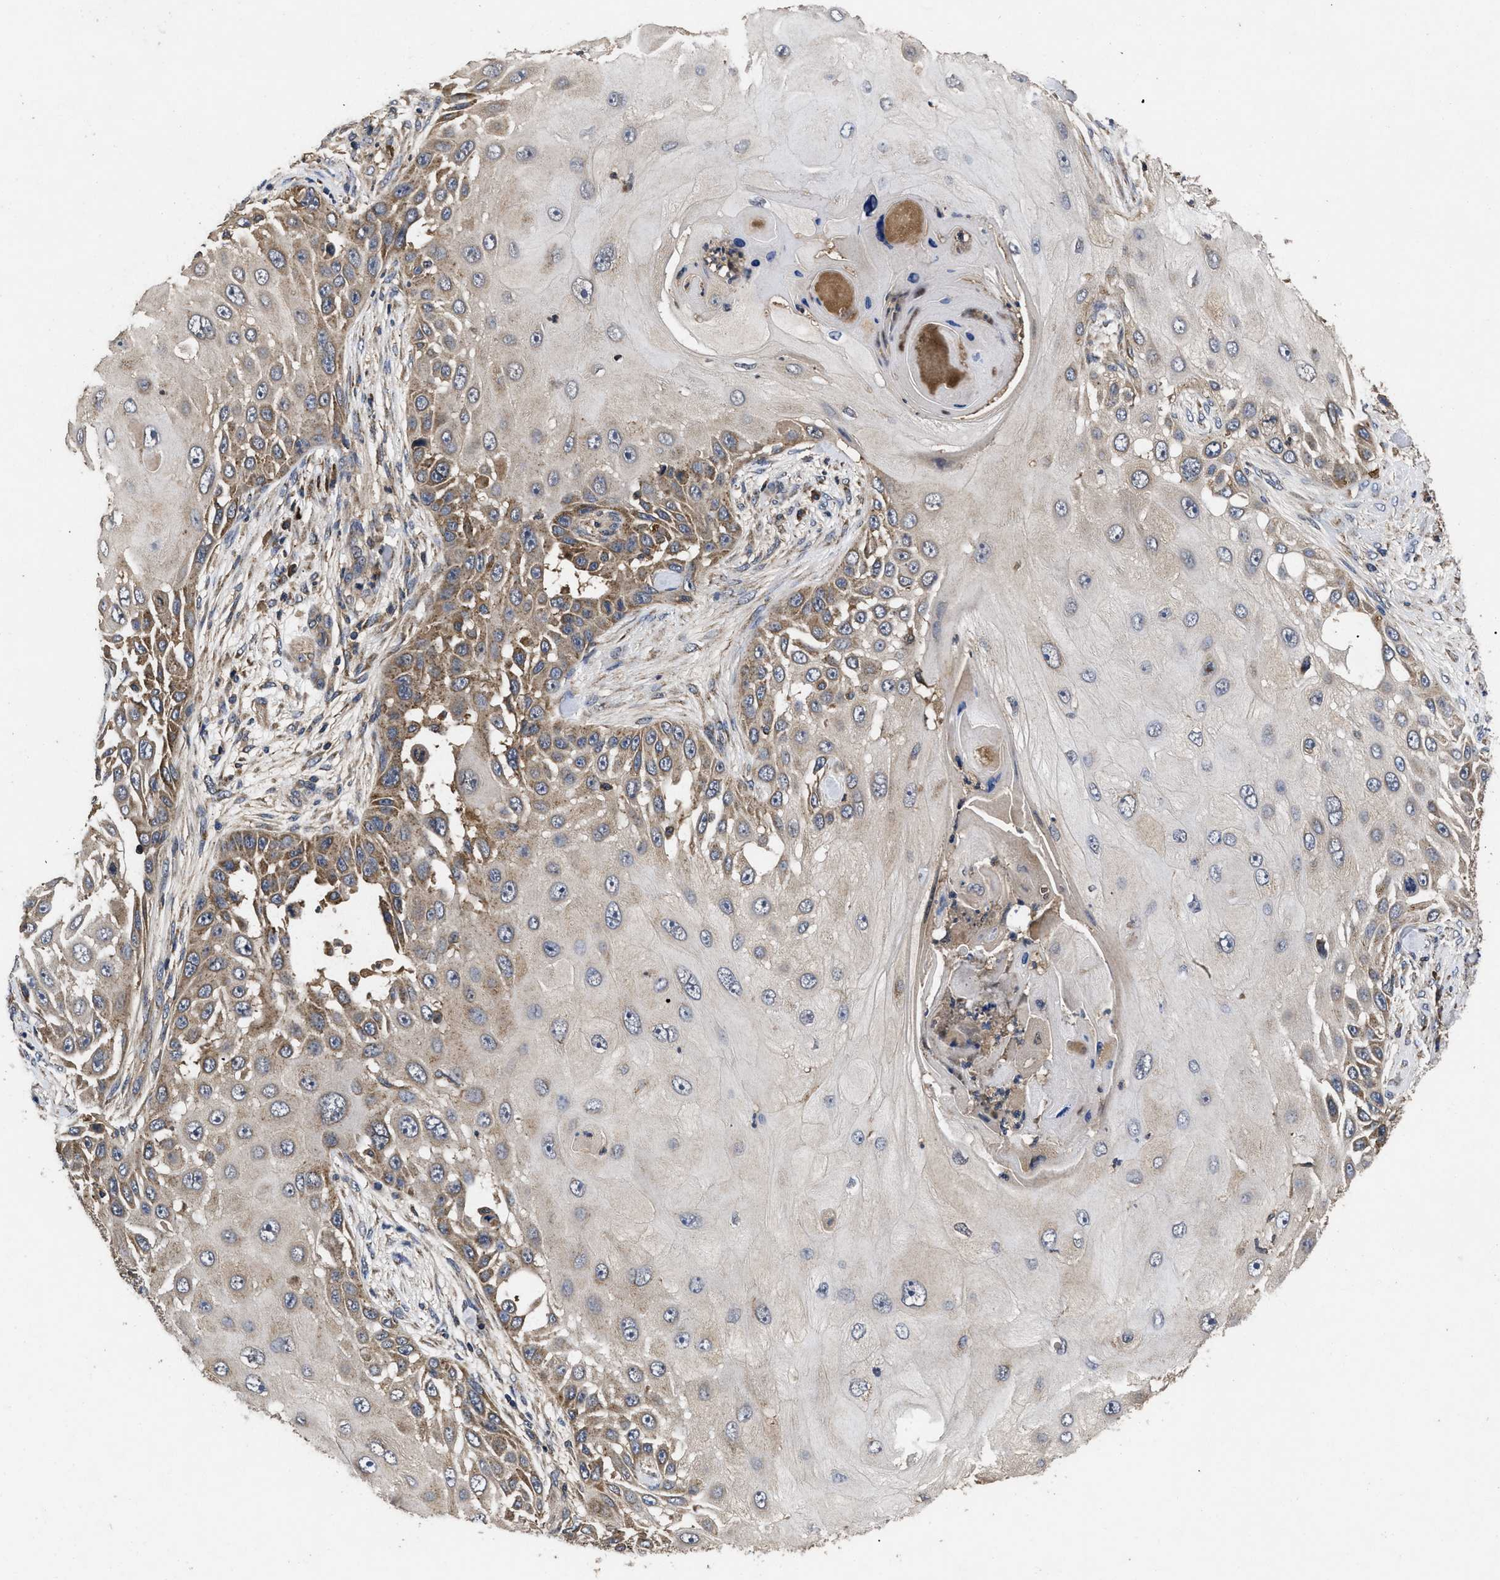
{"staining": {"intensity": "moderate", "quantity": "25%-75%", "location": "cytoplasmic/membranous"}, "tissue": "skin cancer", "cell_type": "Tumor cells", "image_type": "cancer", "snomed": [{"axis": "morphology", "description": "Squamous cell carcinoma, NOS"}, {"axis": "topography", "description": "Skin"}], "caption": "This histopathology image demonstrates IHC staining of skin cancer (squamous cell carcinoma), with medium moderate cytoplasmic/membranous staining in approximately 25%-75% of tumor cells.", "gene": "LRRC3", "patient": {"sex": "female", "age": 44}}